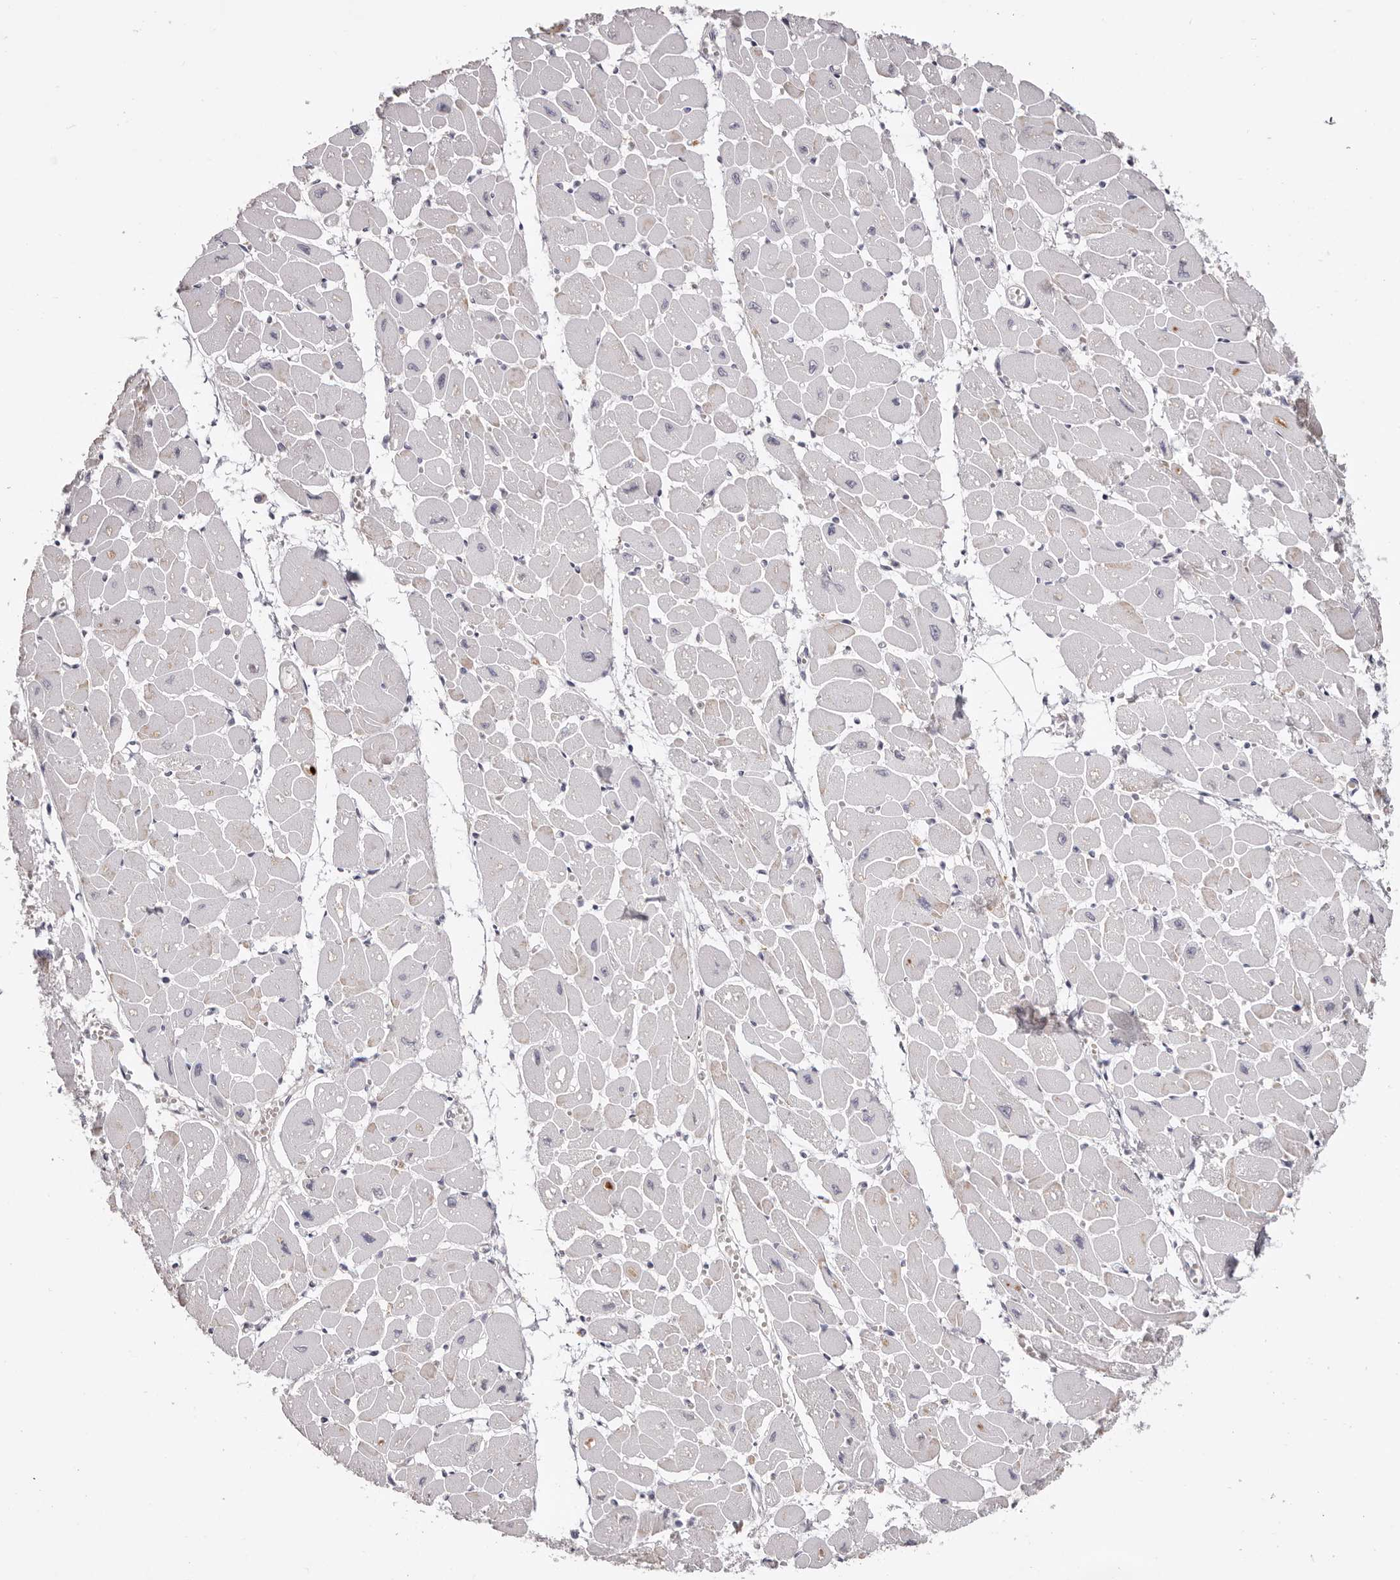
{"staining": {"intensity": "weak", "quantity": "25%-75%", "location": "cytoplasmic/membranous"}, "tissue": "heart muscle", "cell_type": "Cardiomyocytes", "image_type": "normal", "snomed": [{"axis": "morphology", "description": "Normal tissue, NOS"}, {"axis": "topography", "description": "Heart"}], "caption": "Protein positivity by immunohistochemistry (IHC) reveals weak cytoplasmic/membranous positivity in about 25%-75% of cardiomyocytes in unremarkable heart muscle.", "gene": "PCDHB6", "patient": {"sex": "female", "age": 54}}